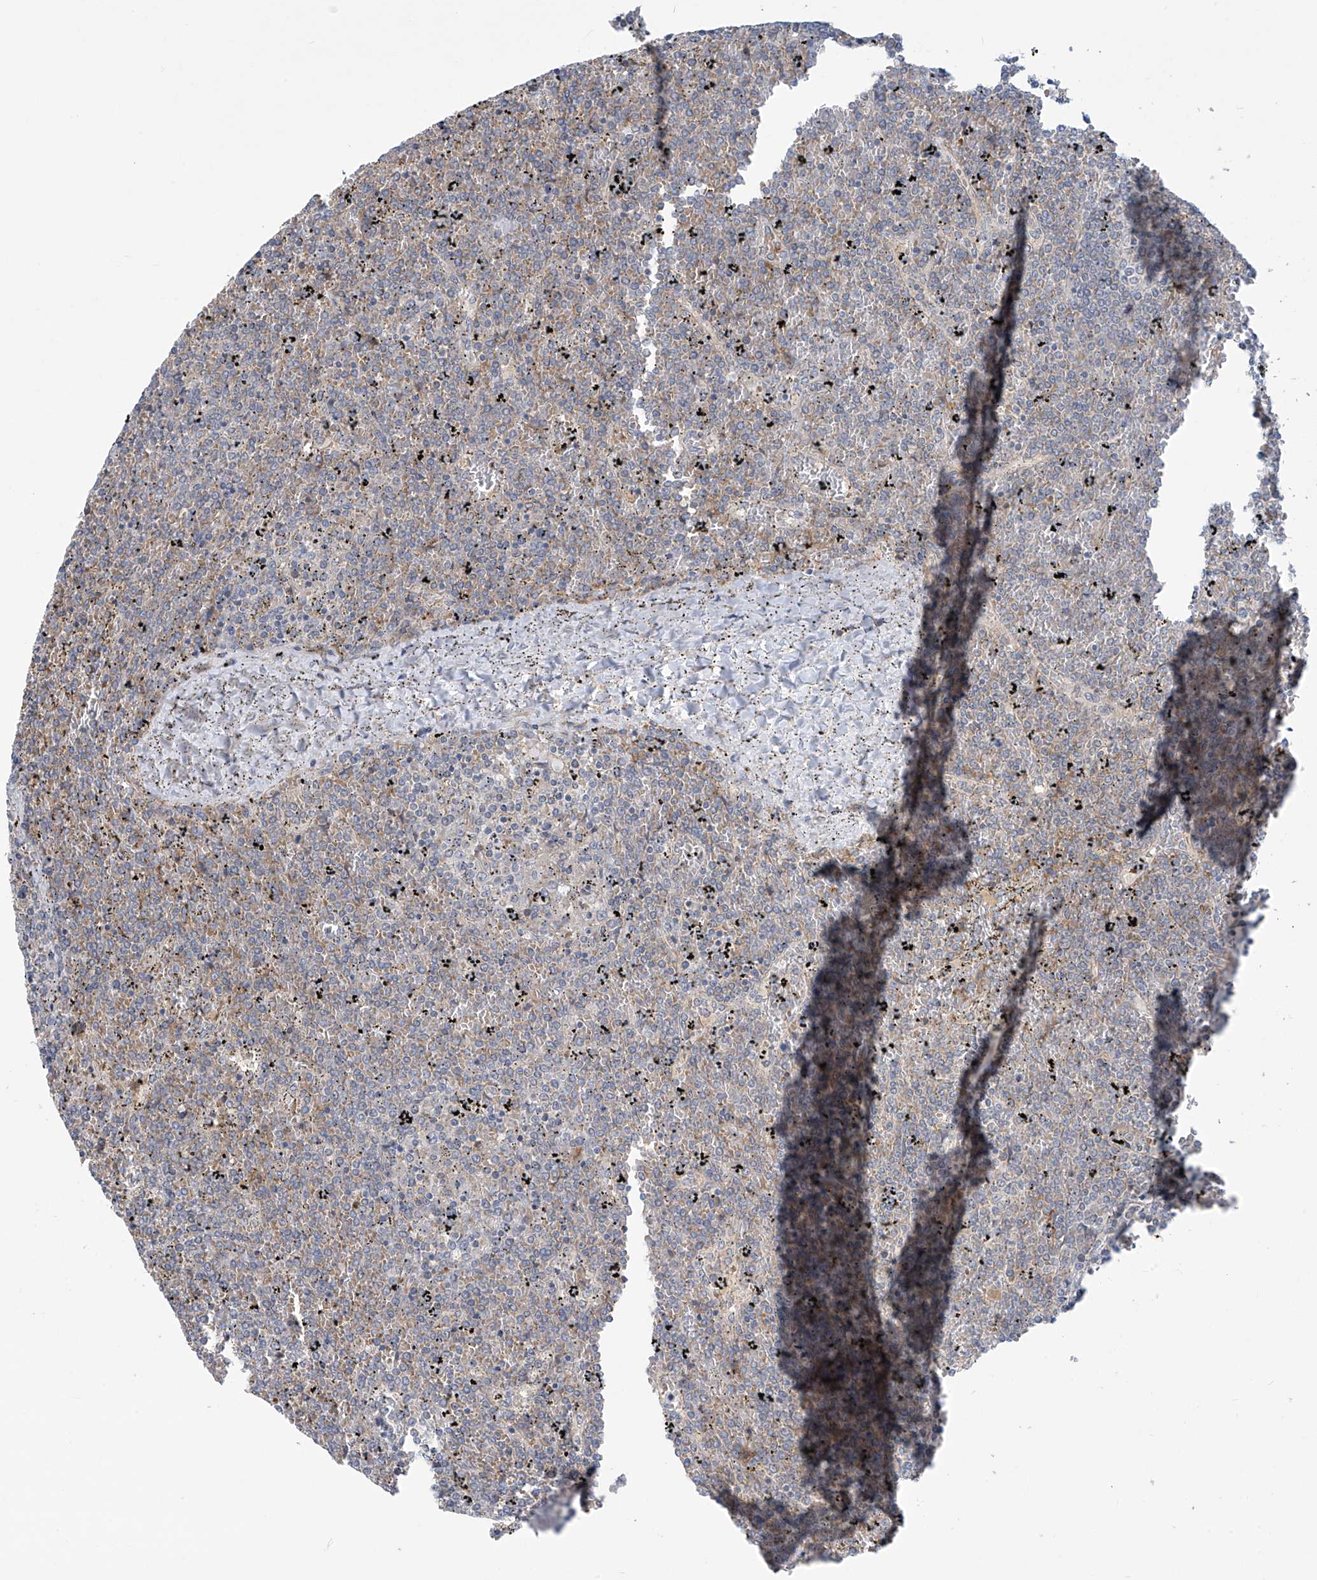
{"staining": {"intensity": "negative", "quantity": "none", "location": "none"}, "tissue": "lymphoma", "cell_type": "Tumor cells", "image_type": "cancer", "snomed": [{"axis": "morphology", "description": "Malignant lymphoma, non-Hodgkin's type, Low grade"}, {"axis": "topography", "description": "Spleen"}], "caption": "Human low-grade malignant lymphoma, non-Hodgkin's type stained for a protein using immunohistochemistry (IHC) displays no staining in tumor cells.", "gene": "ADAT2", "patient": {"sex": "female", "age": 19}}